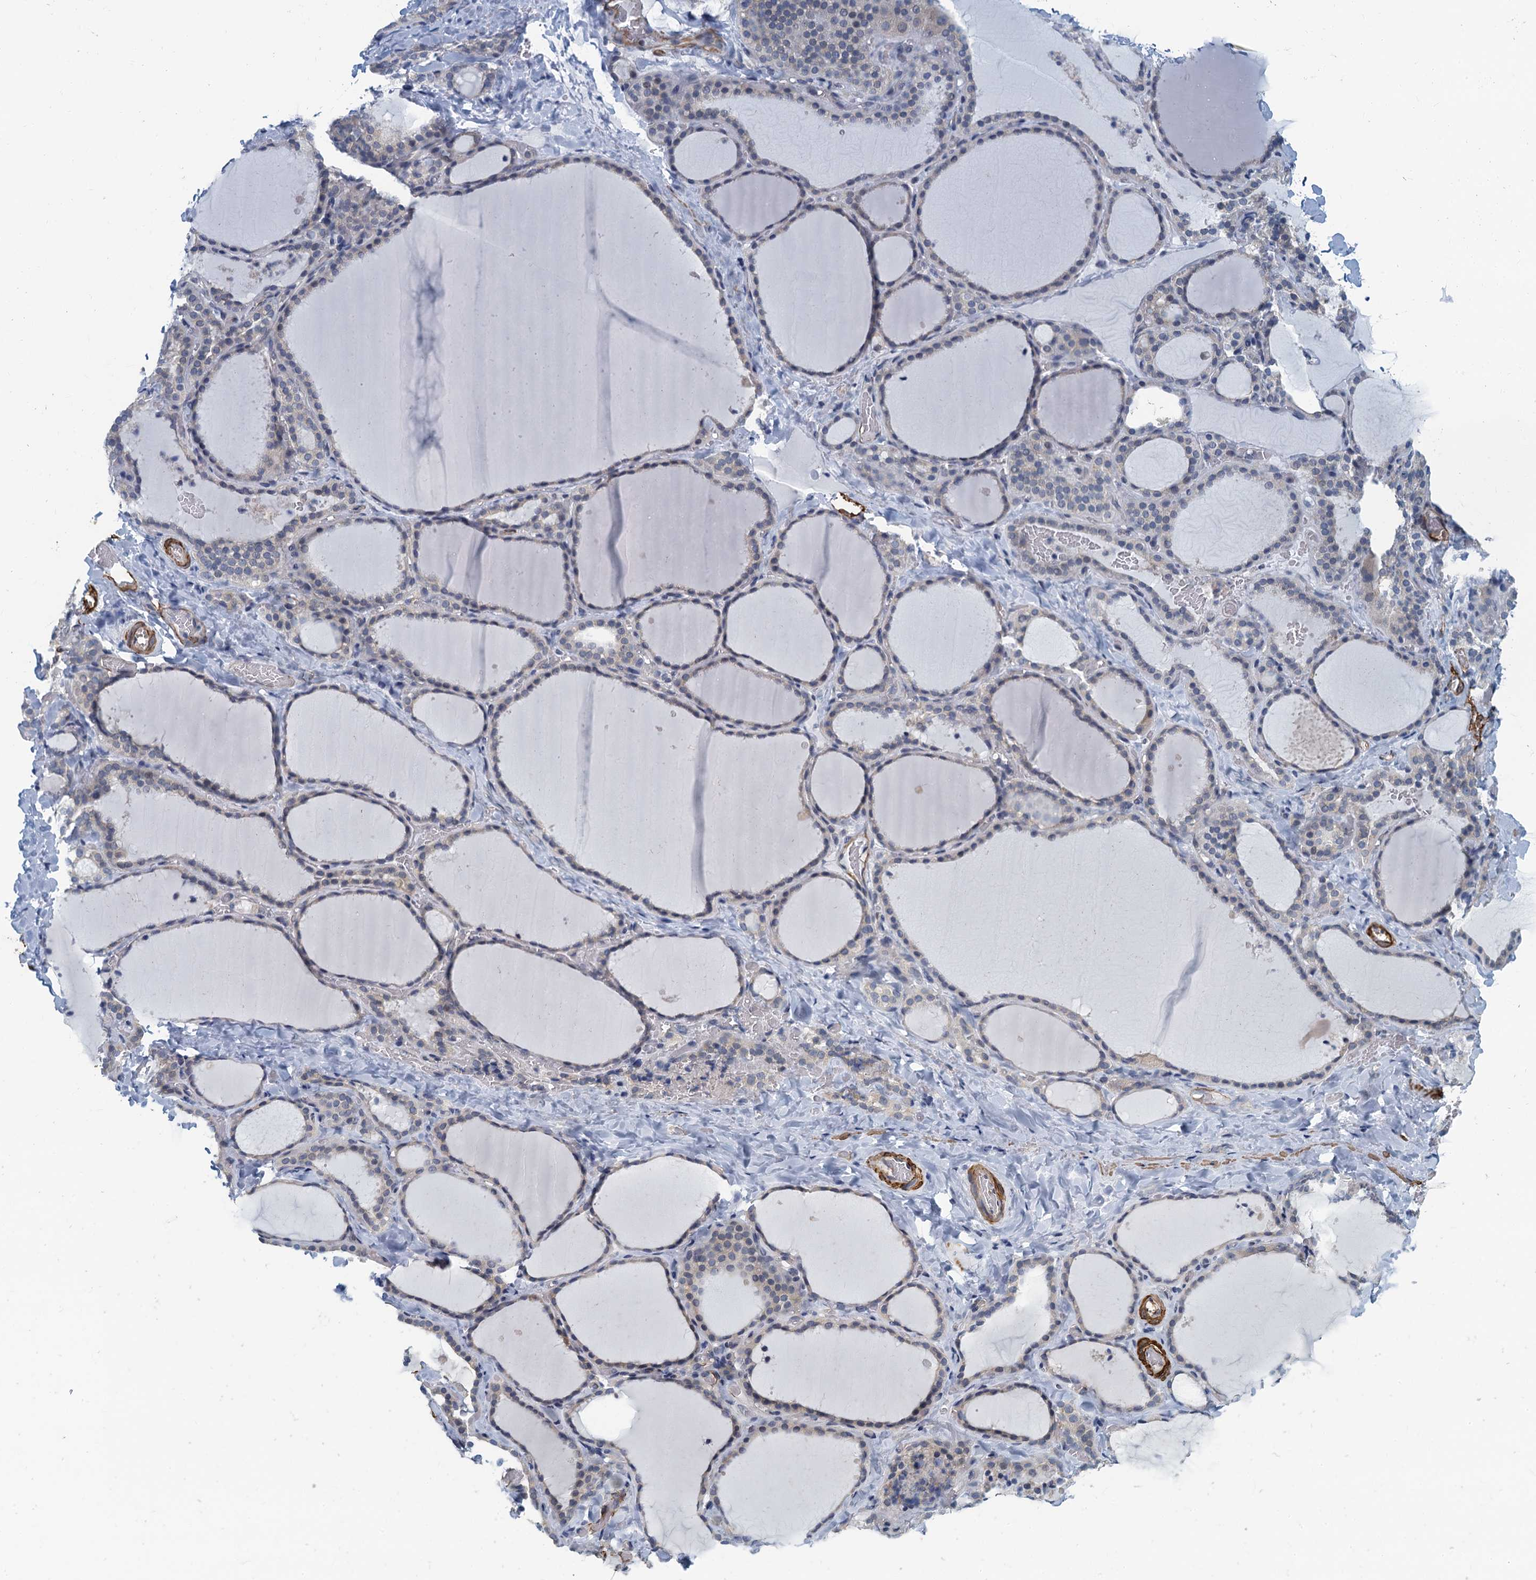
{"staining": {"intensity": "negative", "quantity": "none", "location": "none"}, "tissue": "thyroid gland", "cell_type": "Glandular cells", "image_type": "normal", "snomed": [{"axis": "morphology", "description": "Normal tissue, NOS"}, {"axis": "topography", "description": "Thyroid gland"}], "caption": "Micrograph shows no significant protein positivity in glandular cells of normal thyroid gland.", "gene": "ALG2", "patient": {"sex": "female", "age": 22}}